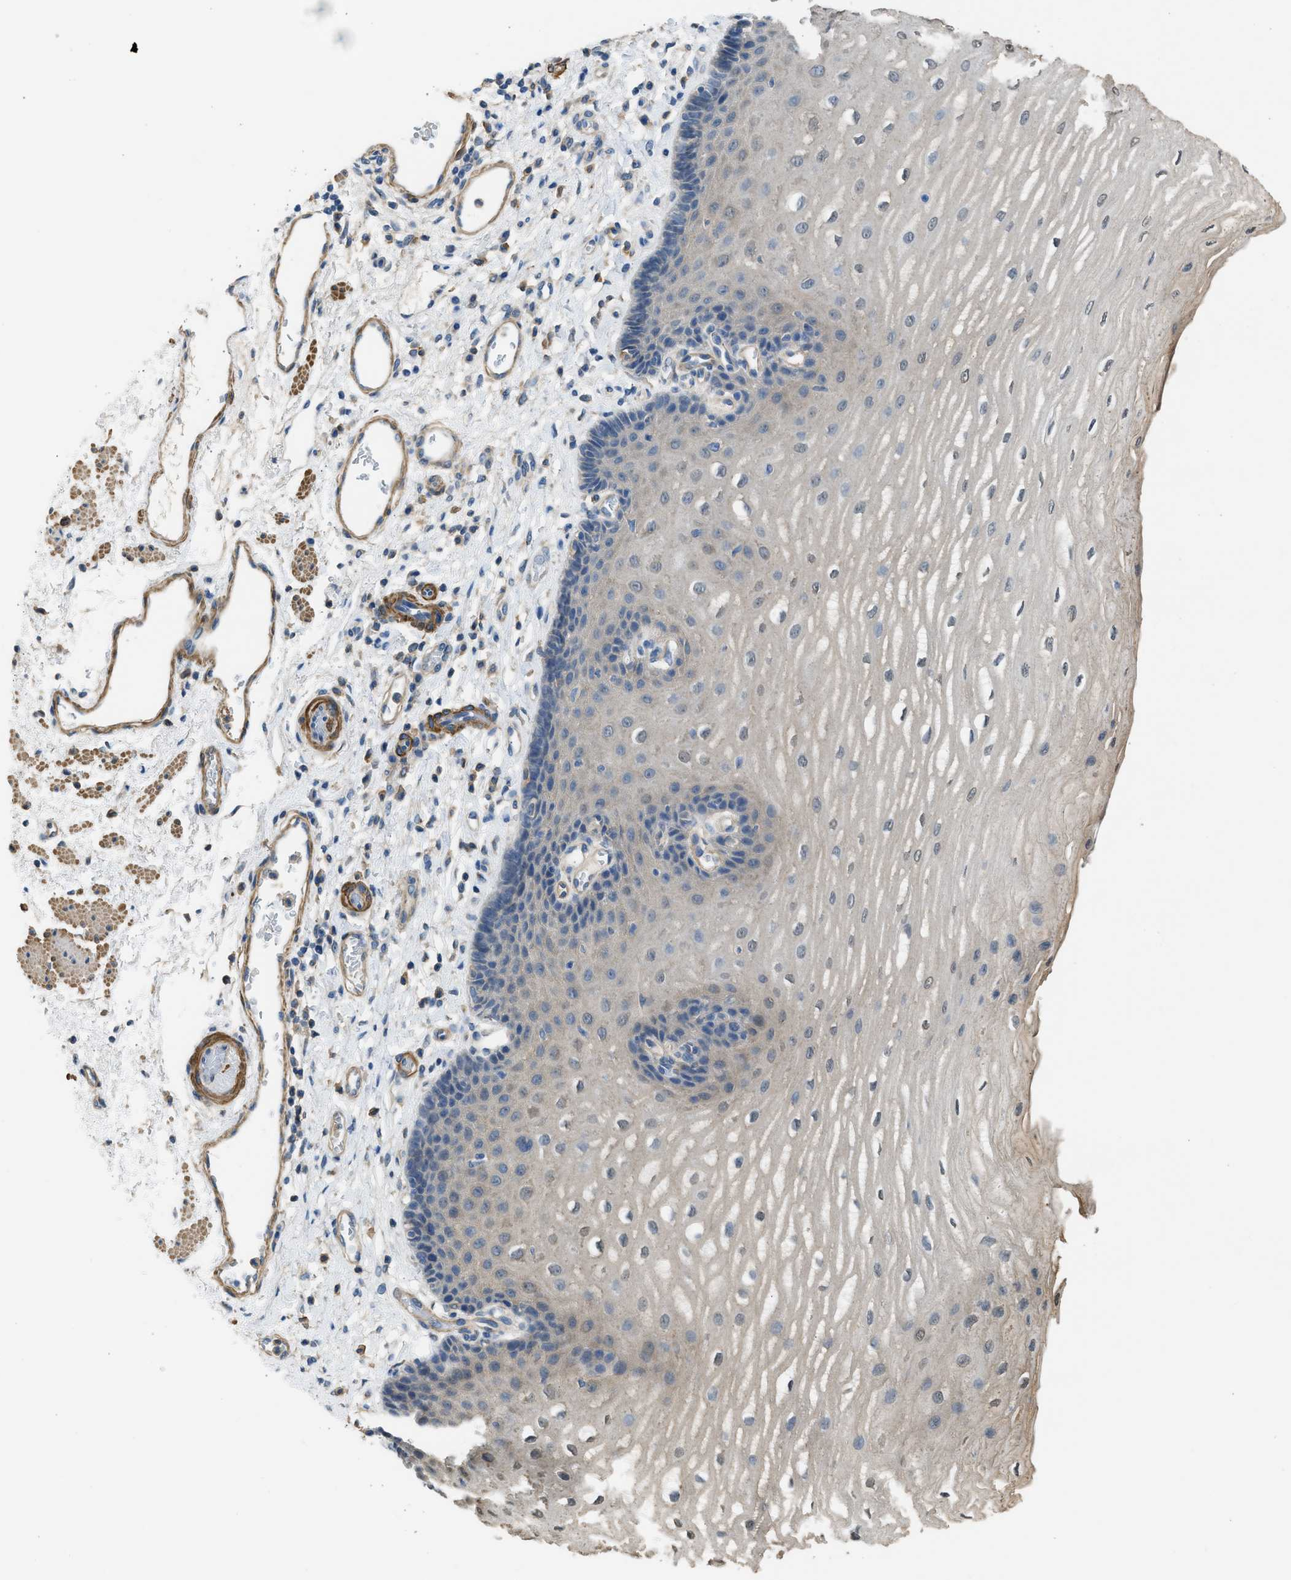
{"staining": {"intensity": "weak", "quantity": "<25%", "location": "cytoplasmic/membranous"}, "tissue": "esophagus", "cell_type": "Squamous epithelial cells", "image_type": "normal", "snomed": [{"axis": "morphology", "description": "Normal tissue, NOS"}, {"axis": "topography", "description": "Esophagus"}], "caption": "A high-resolution micrograph shows immunohistochemistry staining of unremarkable esophagus, which demonstrates no significant expression in squamous epithelial cells. (Brightfield microscopy of DAB (3,3'-diaminobenzidine) immunohistochemistry at high magnification).", "gene": "PCNX3", "patient": {"sex": "male", "age": 54}}